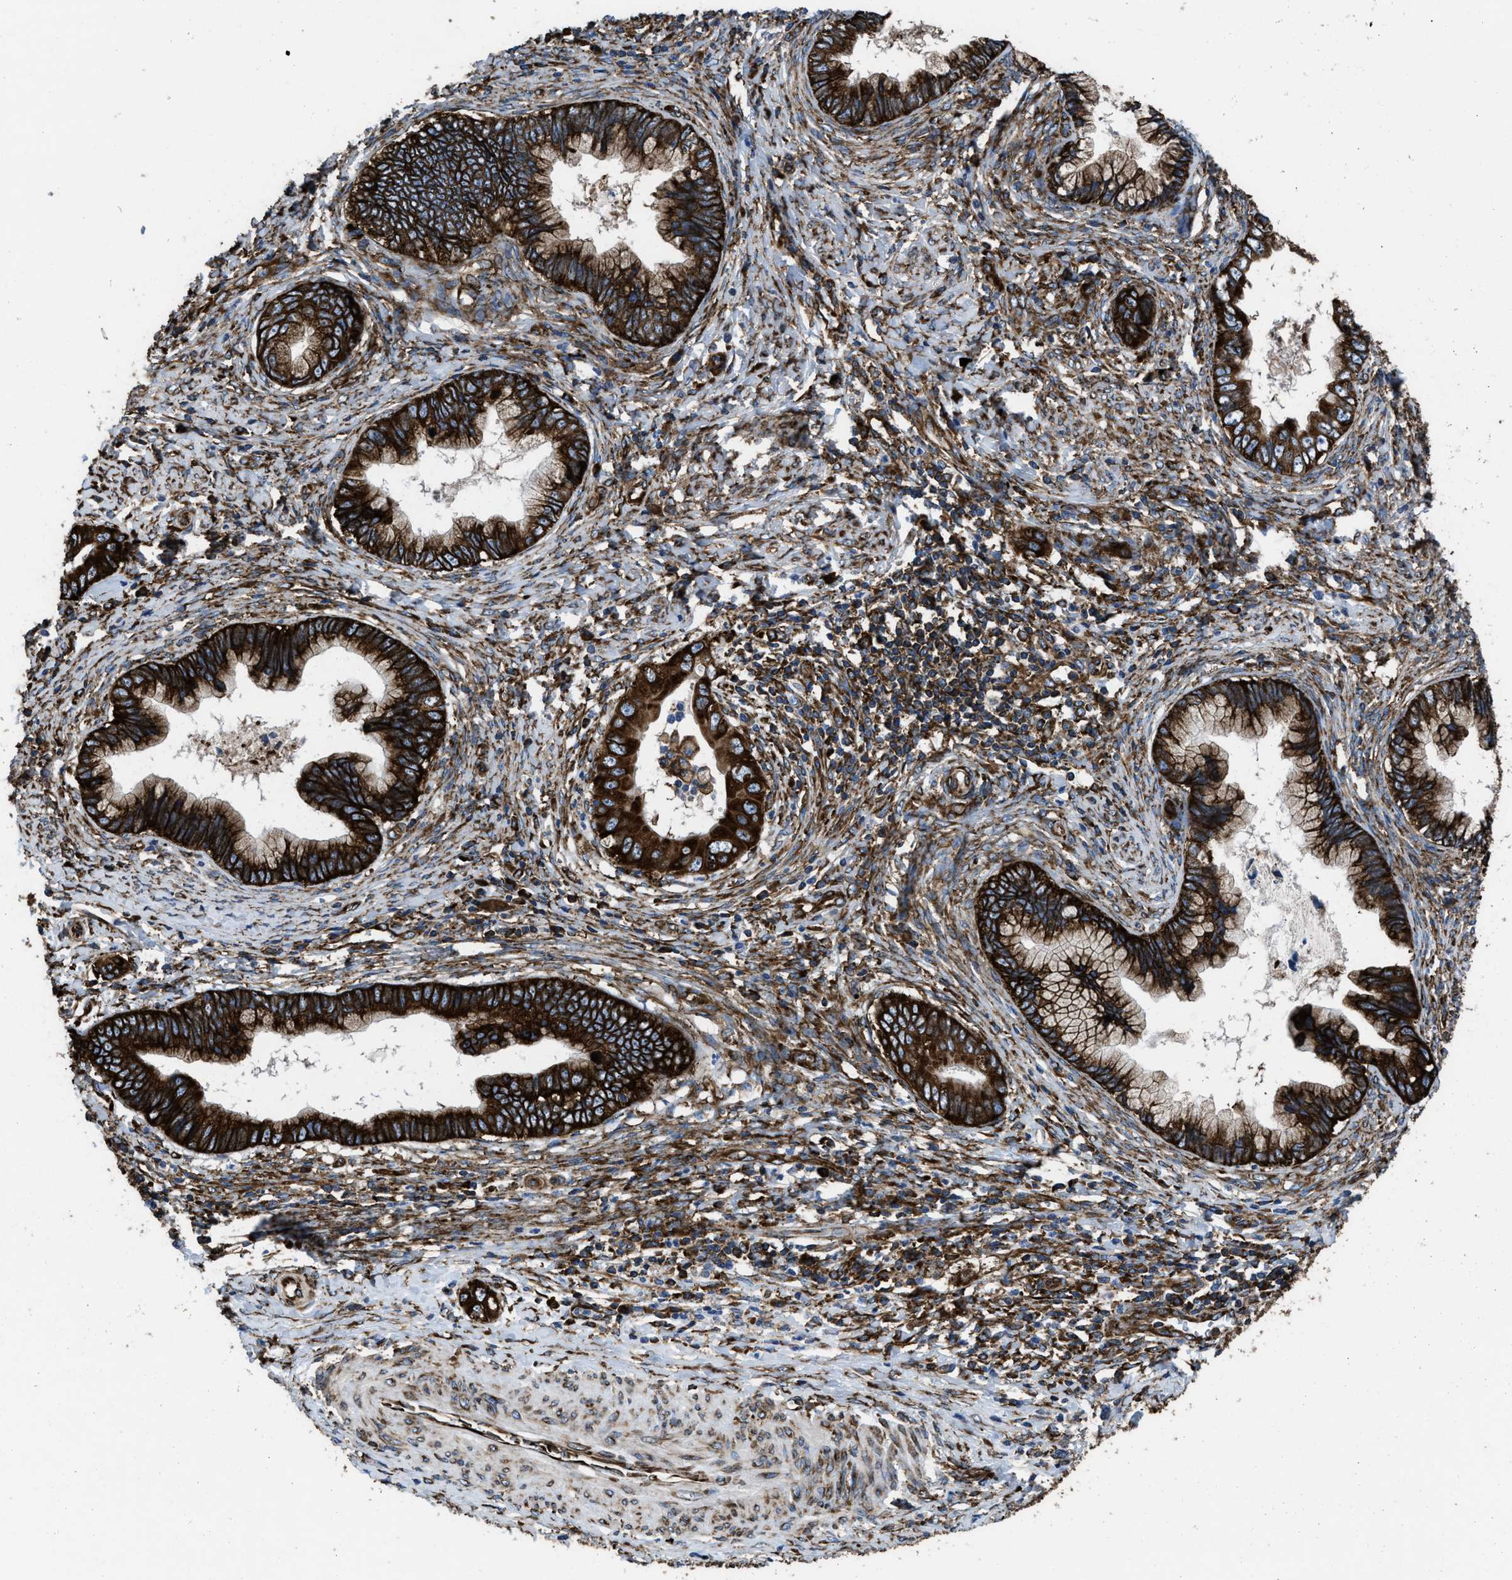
{"staining": {"intensity": "strong", "quantity": ">75%", "location": "cytoplasmic/membranous"}, "tissue": "cervical cancer", "cell_type": "Tumor cells", "image_type": "cancer", "snomed": [{"axis": "morphology", "description": "Adenocarcinoma, NOS"}, {"axis": "topography", "description": "Cervix"}], "caption": "Immunohistochemistry (IHC) of adenocarcinoma (cervical) displays high levels of strong cytoplasmic/membranous expression in approximately >75% of tumor cells. The staining was performed using DAB, with brown indicating positive protein expression. Nuclei are stained blue with hematoxylin.", "gene": "CAPRIN1", "patient": {"sex": "female", "age": 44}}